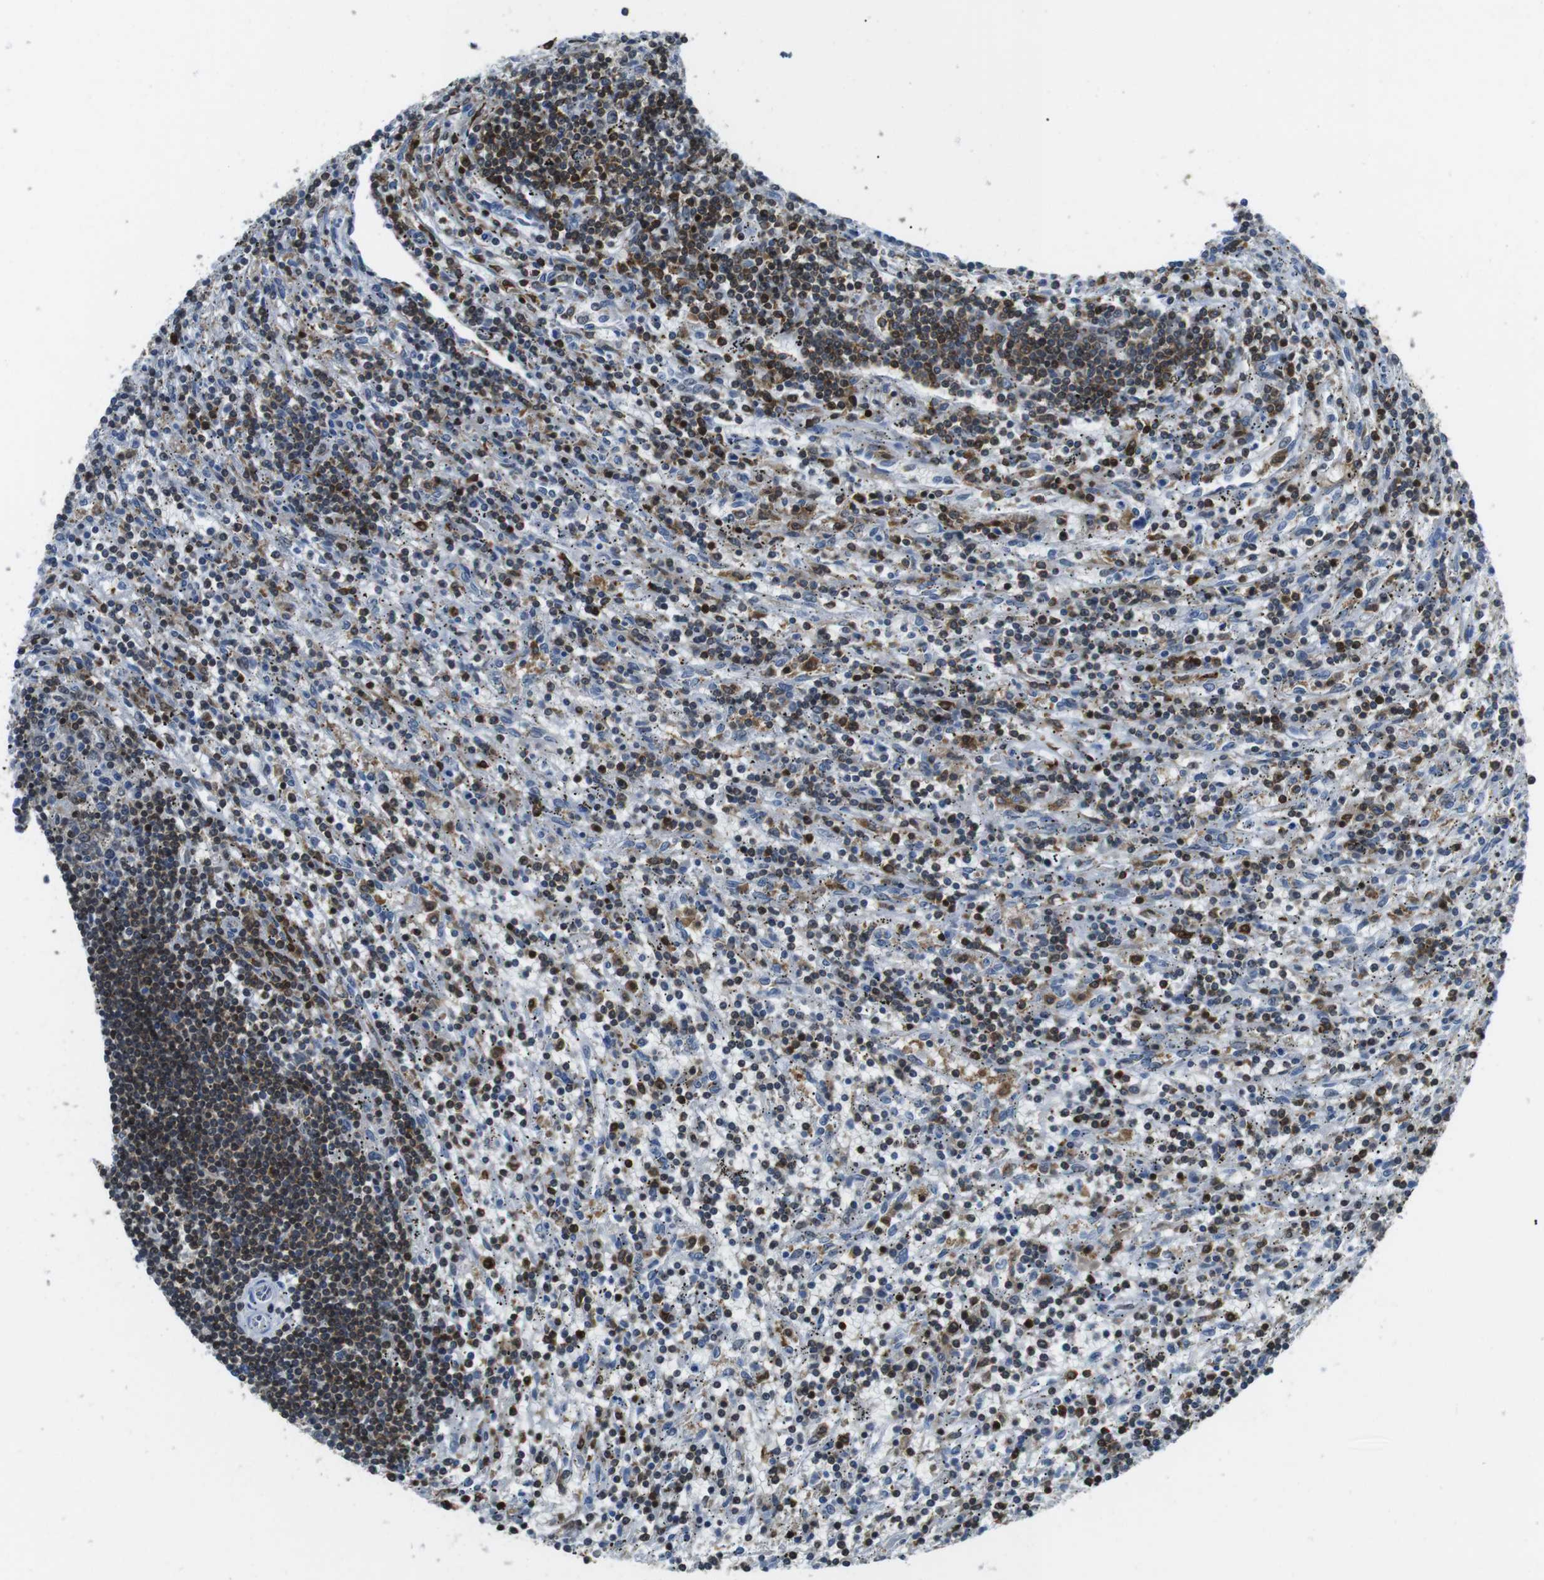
{"staining": {"intensity": "moderate", "quantity": "25%-75%", "location": "cytoplasmic/membranous,nuclear"}, "tissue": "lymphoma", "cell_type": "Tumor cells", "image_type": "cancer", "snomed": [{"axis": "morphology", "description": "Malignant lymphoma, non-Hodgkin's type, Low grade"}, {"axis": "topography", "description": "Spleen"}], "caption": "Low-grade malignant lymphoma, non-Hodgkin's type stained with DAB immunohistochemistry shows medium levels of moderate cytoplasmic/membranous and nuclear expression in about 25%-75% of tumor cells. Nuclei are stained in blue.", "gene": "STK10", "patient": {"sex": "male", "age": 76}}